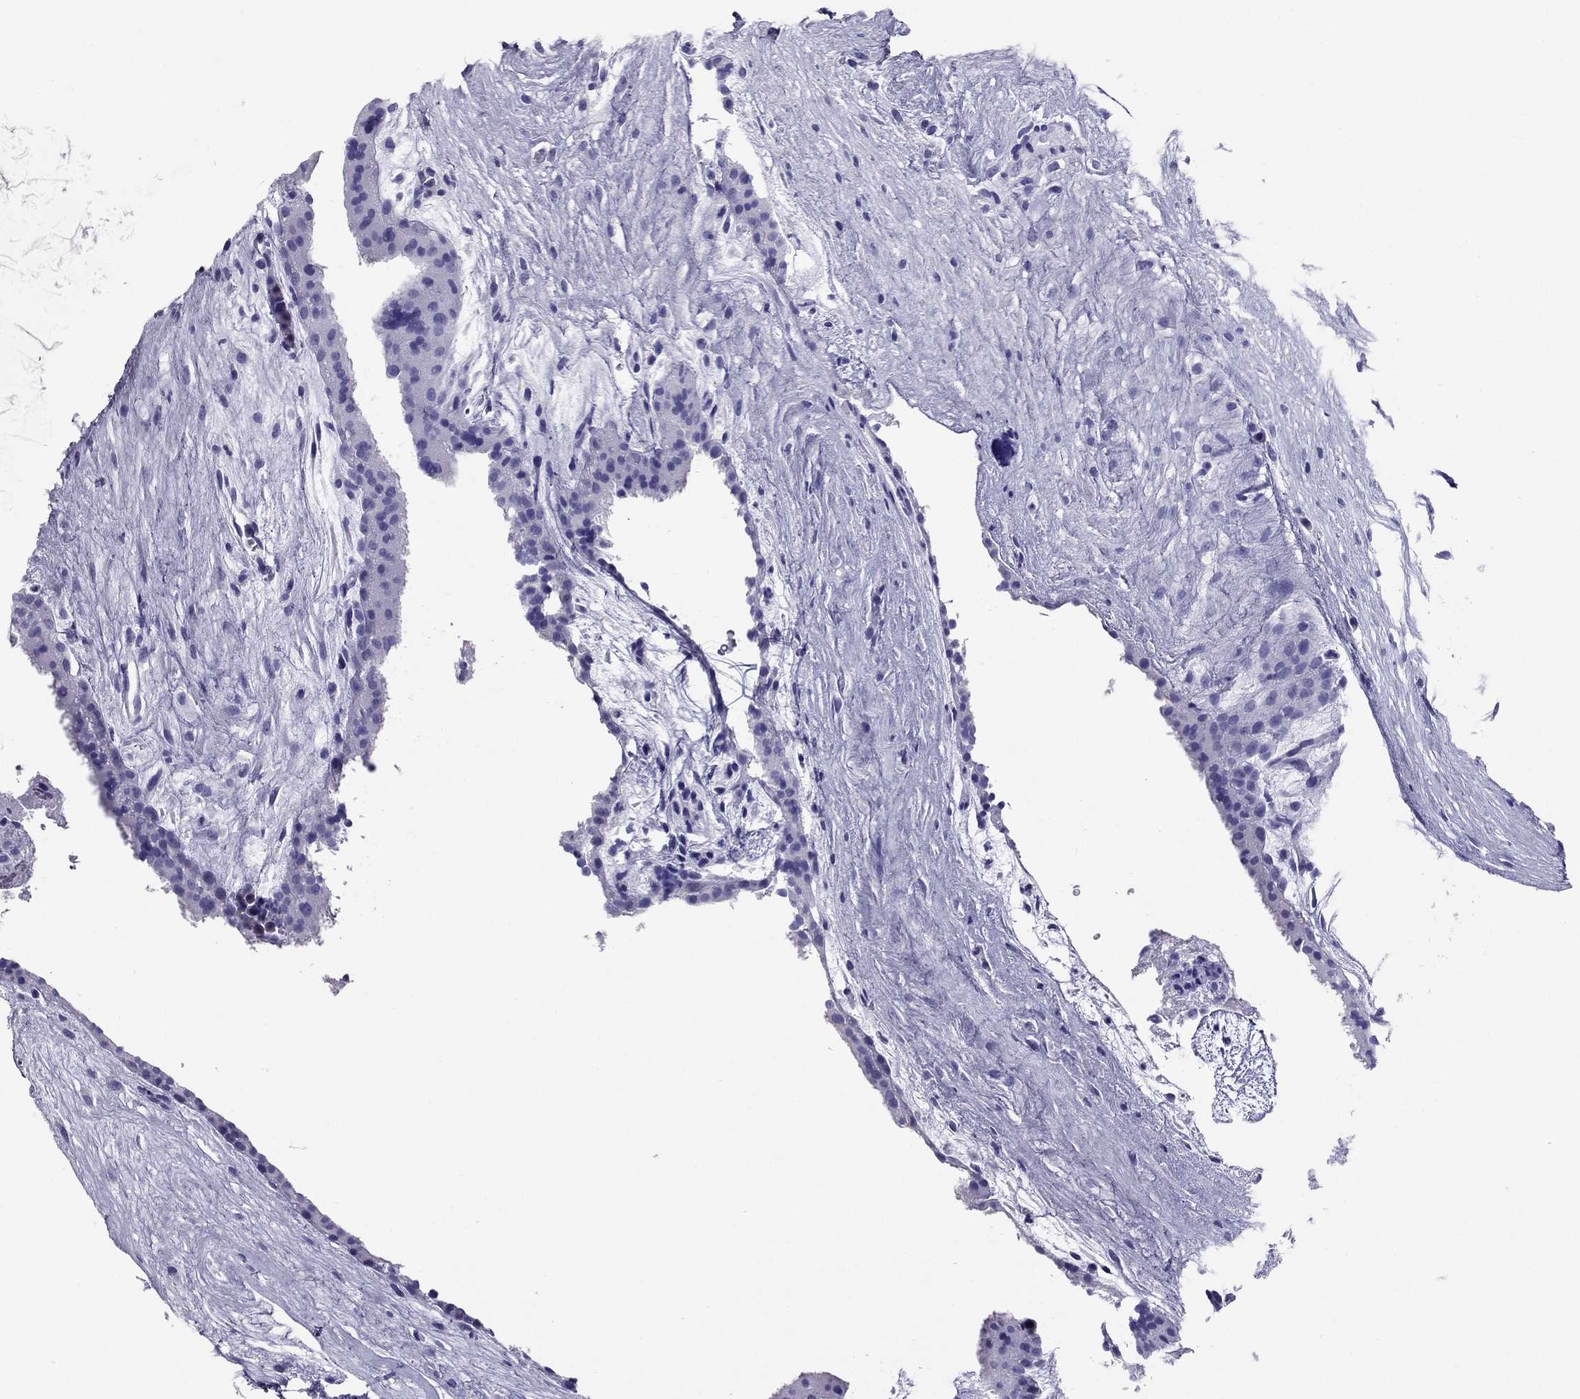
{"staining": {"intensity": "negative", "quantity": "none", "location": "none"}, "tissue": "placenta", "cell_type": "Decidual cells", "image_type": "normal", "snomed": [{"axis": "morphology", "description": "Normal tissue, NOS"}, {"axis": "topography", "description": "Placenta"}], "caption": "Immunohistochemistry photomicrograph of benign placenta: placenta stained with DAB (3,3'-diaminobenzidine) demonstrates no significant protein expression in decidual cells.", "gene": "PDE6A", "patient": {"sex": "female", "age": 19}}